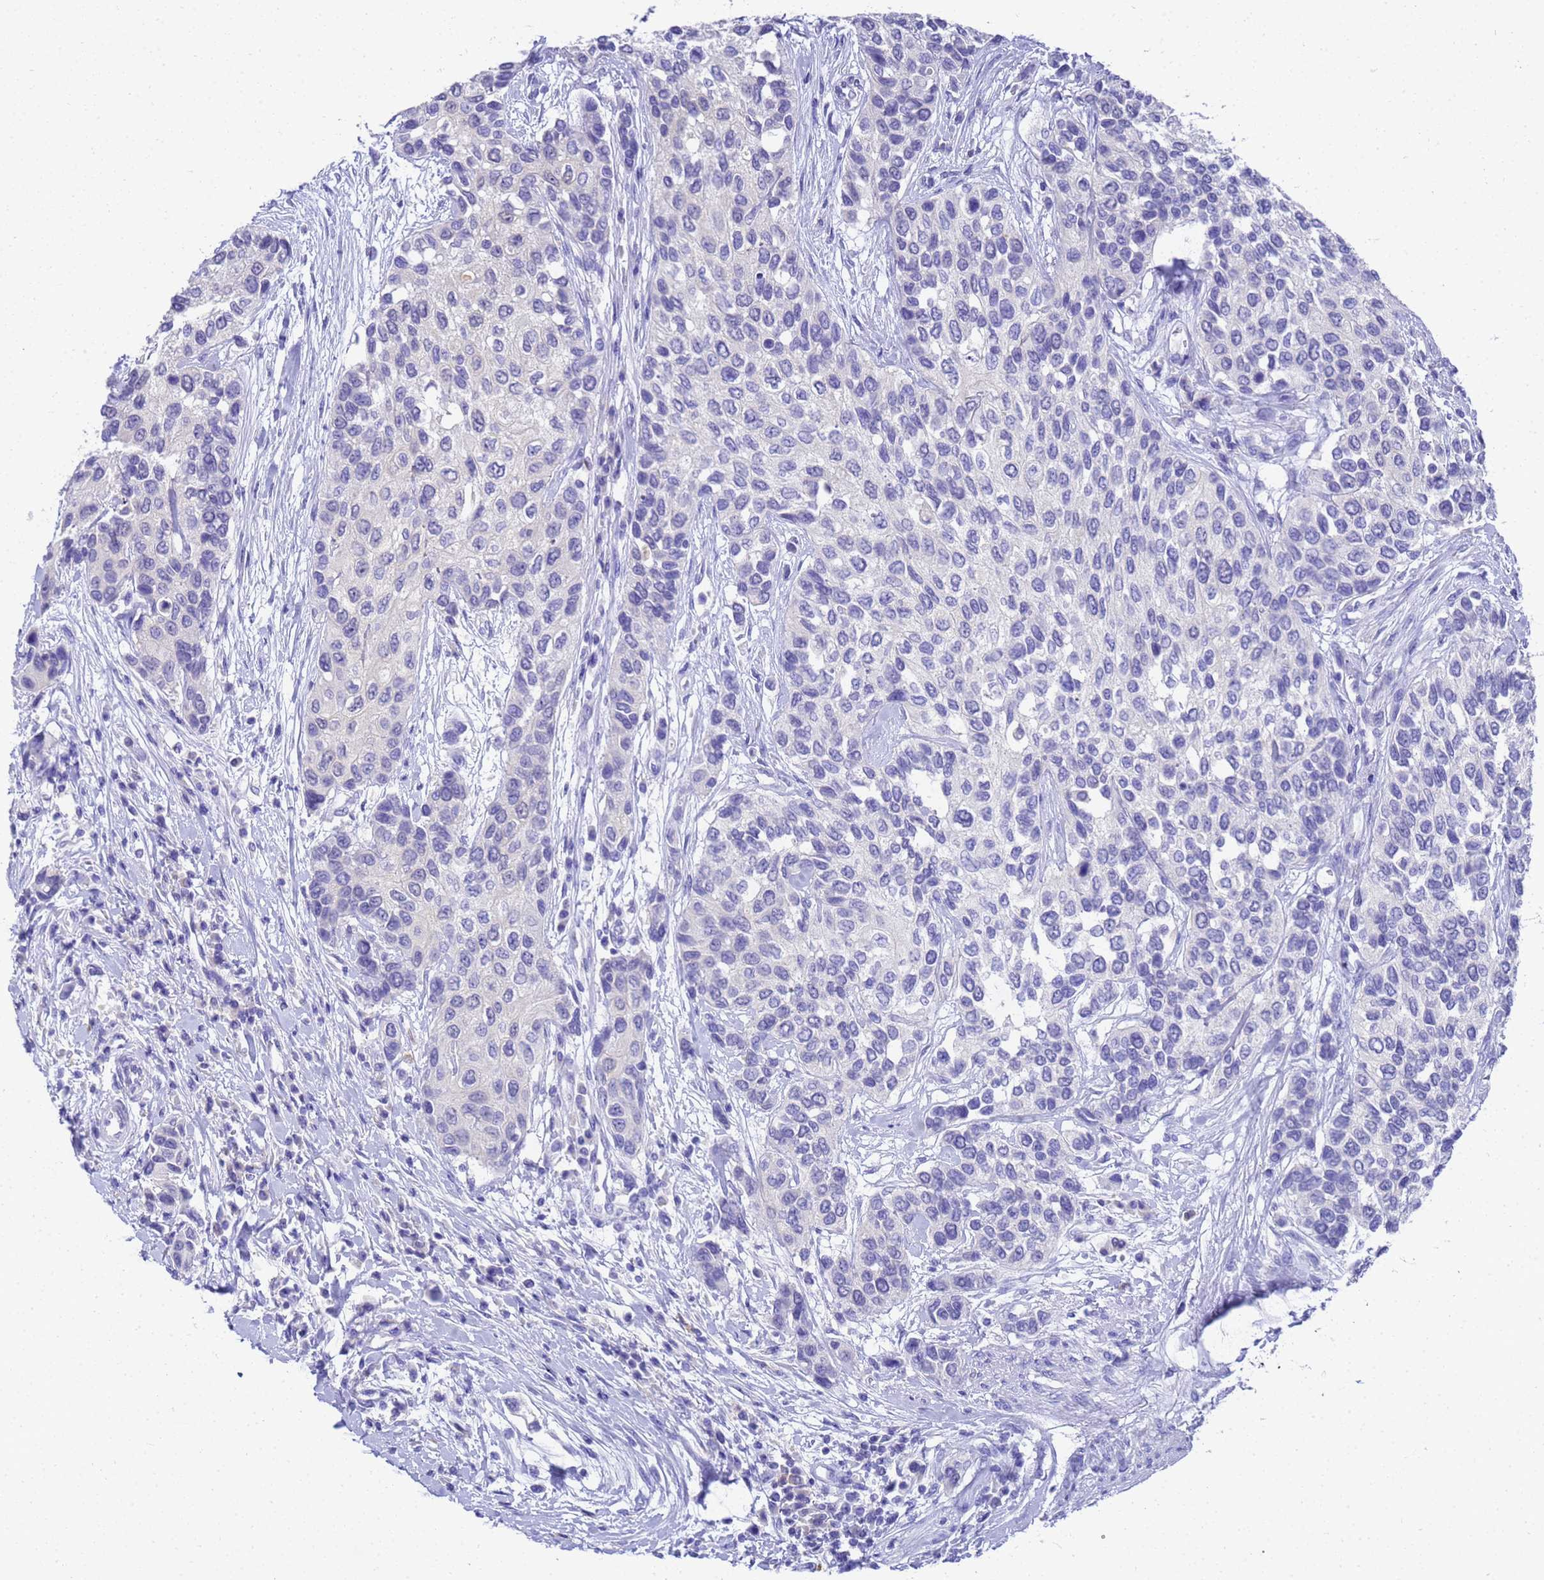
{"staining": {"intensity": "negative", "quantity": "none", "location": "none"}, "tissue": "urothelial cancer", "cell_type": "Tumor cells", "image_type": "cancer", "snomed": [{"axis": "morphology", "description": "Normal tissue, NOS"}, {"axis": "morphology", "description": "Urothelial carcinoma, High grade"}, {"axis": "topography", "description": "Vascular tissue"}, {"axis": "topography", "description": "Urinary bladder"}], "caption": "Immunohistochemistry micrograph of human urothelial cancer stained for a protein (brown), which exhibits no staining in tumor cells. (Stains: DAB (3,3'-diaminobenzidine) IHC with hematoxylin counter stain, Microscopy: brightfield microscopy at high magnification).", "gene": "MS4A13", "patient": {"sex": "female", "age": 56}}